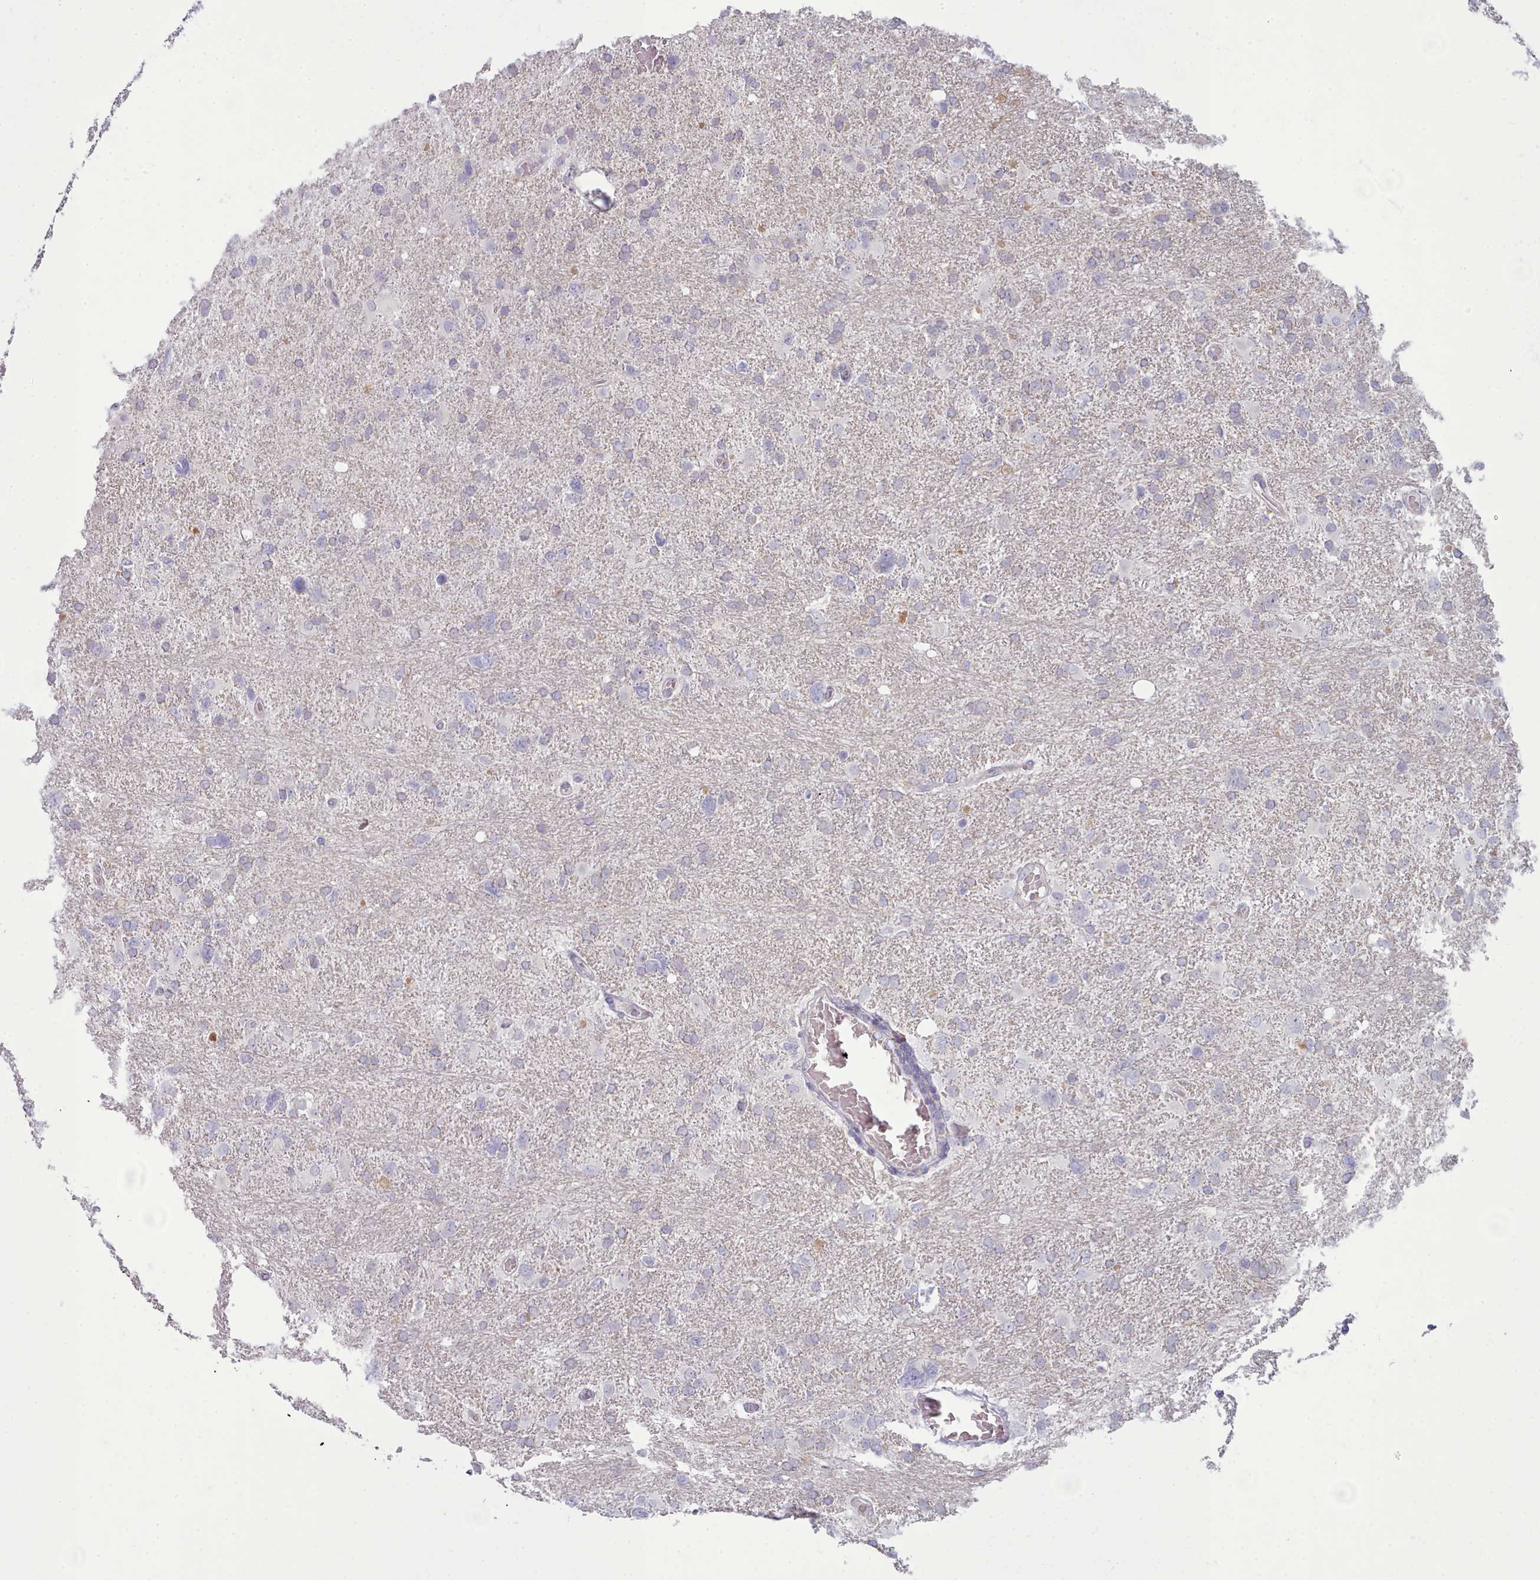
{"staining": {"intensity": "negative", "quantity": "none", "location": "none"}, "tissue": "glioma", "cell_type": "Tumor cells", "image_type": "cancer", "snomed": [{"axis": "morphology", "description": "Glioma, malignant, High grade"}, {"axis": "topography", "description": "Brain"}], "caption": "This is an immunohistochemistry (IHC) histopathology image of glioma. There is no staining in tumor cells.", "gene": "MYRFL", "patient": {"sex": "male", "age": 61}}